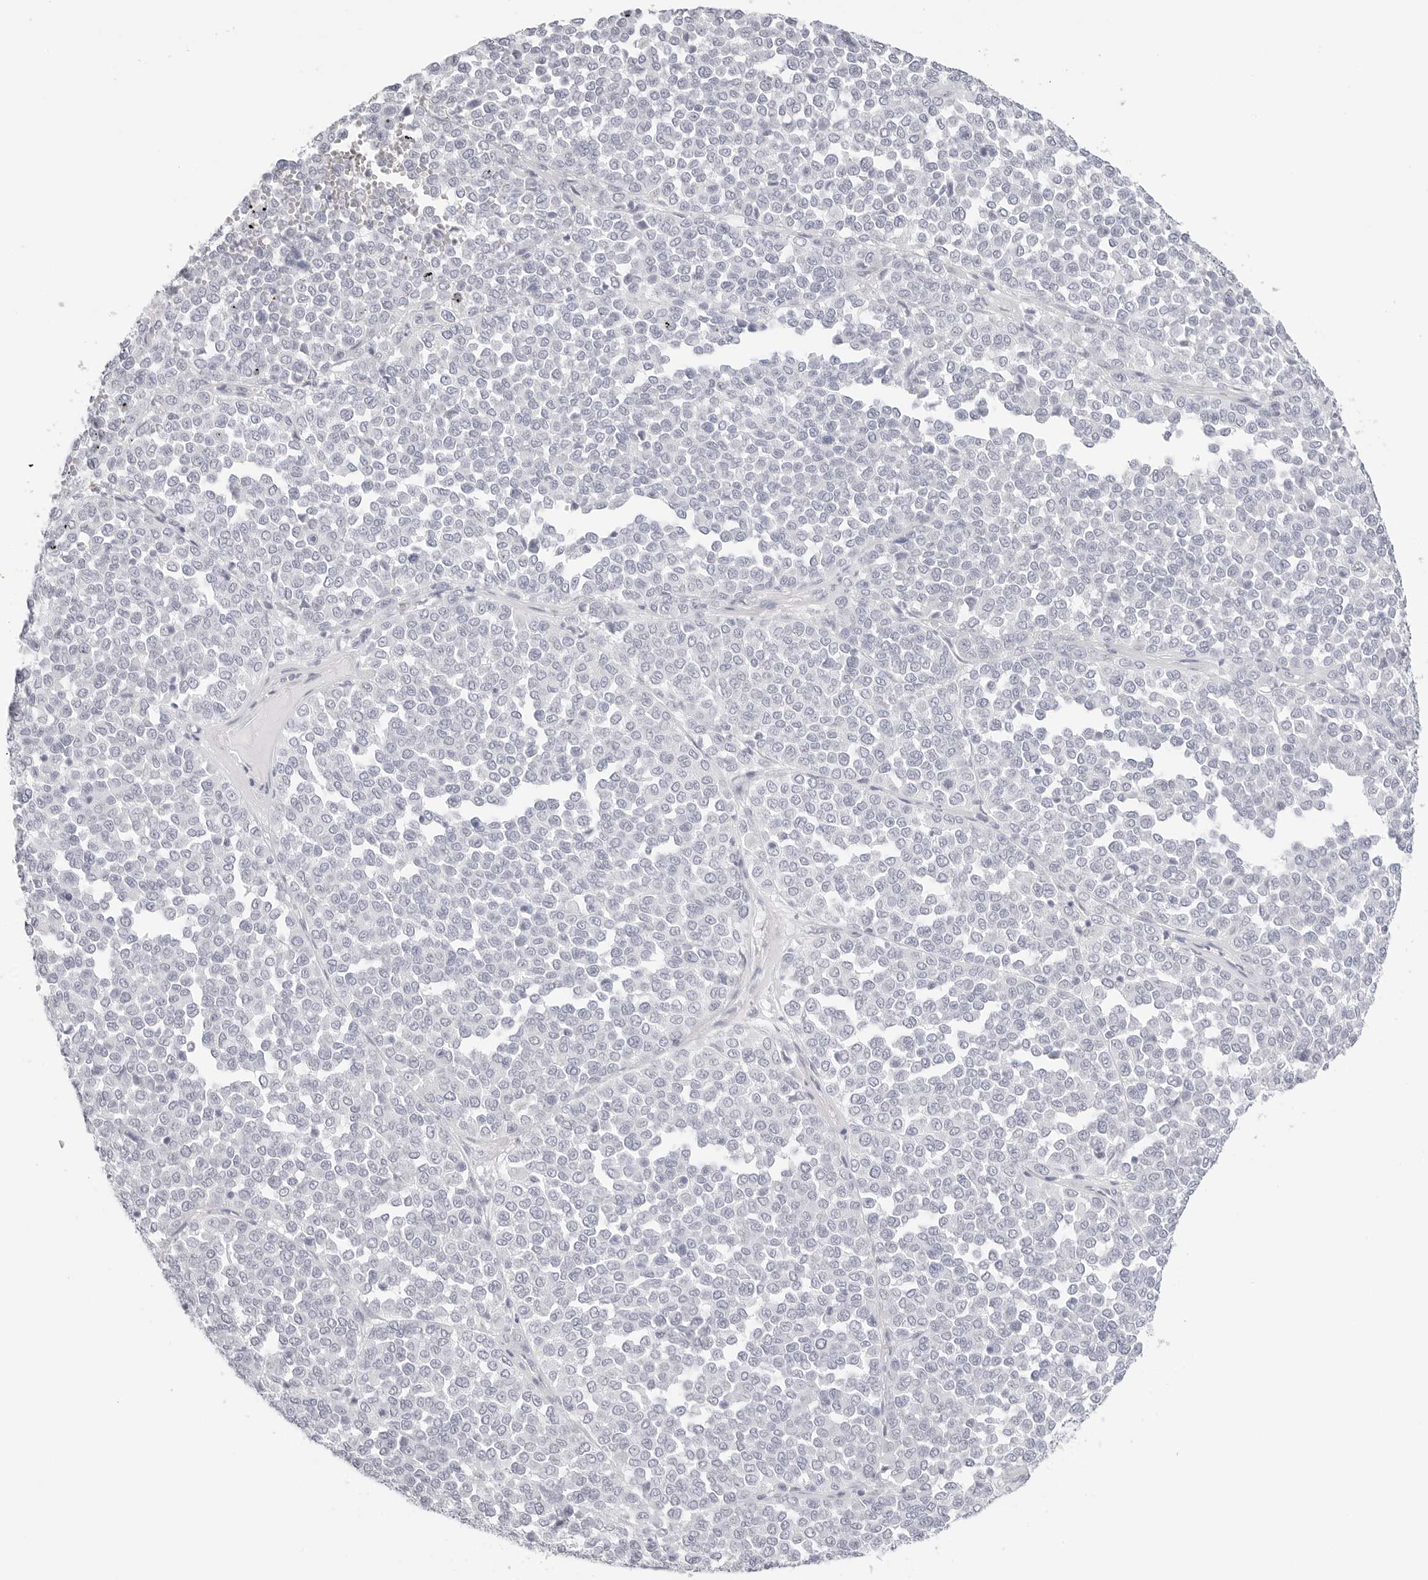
{"staining": {"intensity": "negative", "quantity": "none", "location": "none"}, "tissue": "melanoma", "cell_type": "Tumor cells", "image_type": "cancer", "snomed": [{"axis": "morphology", "description": "Malignant melanoma, Metastatic site"}, {"axis": "topography", "description": "Pancreas"}], "caption": "This is a image of immunohistochemistry (IHC) staining of malignant melanoma (metastatic site), which shows no staining in tumor cells.", "gene": "HMGCS2", "patient": {"sex": "female", "age": 30}}